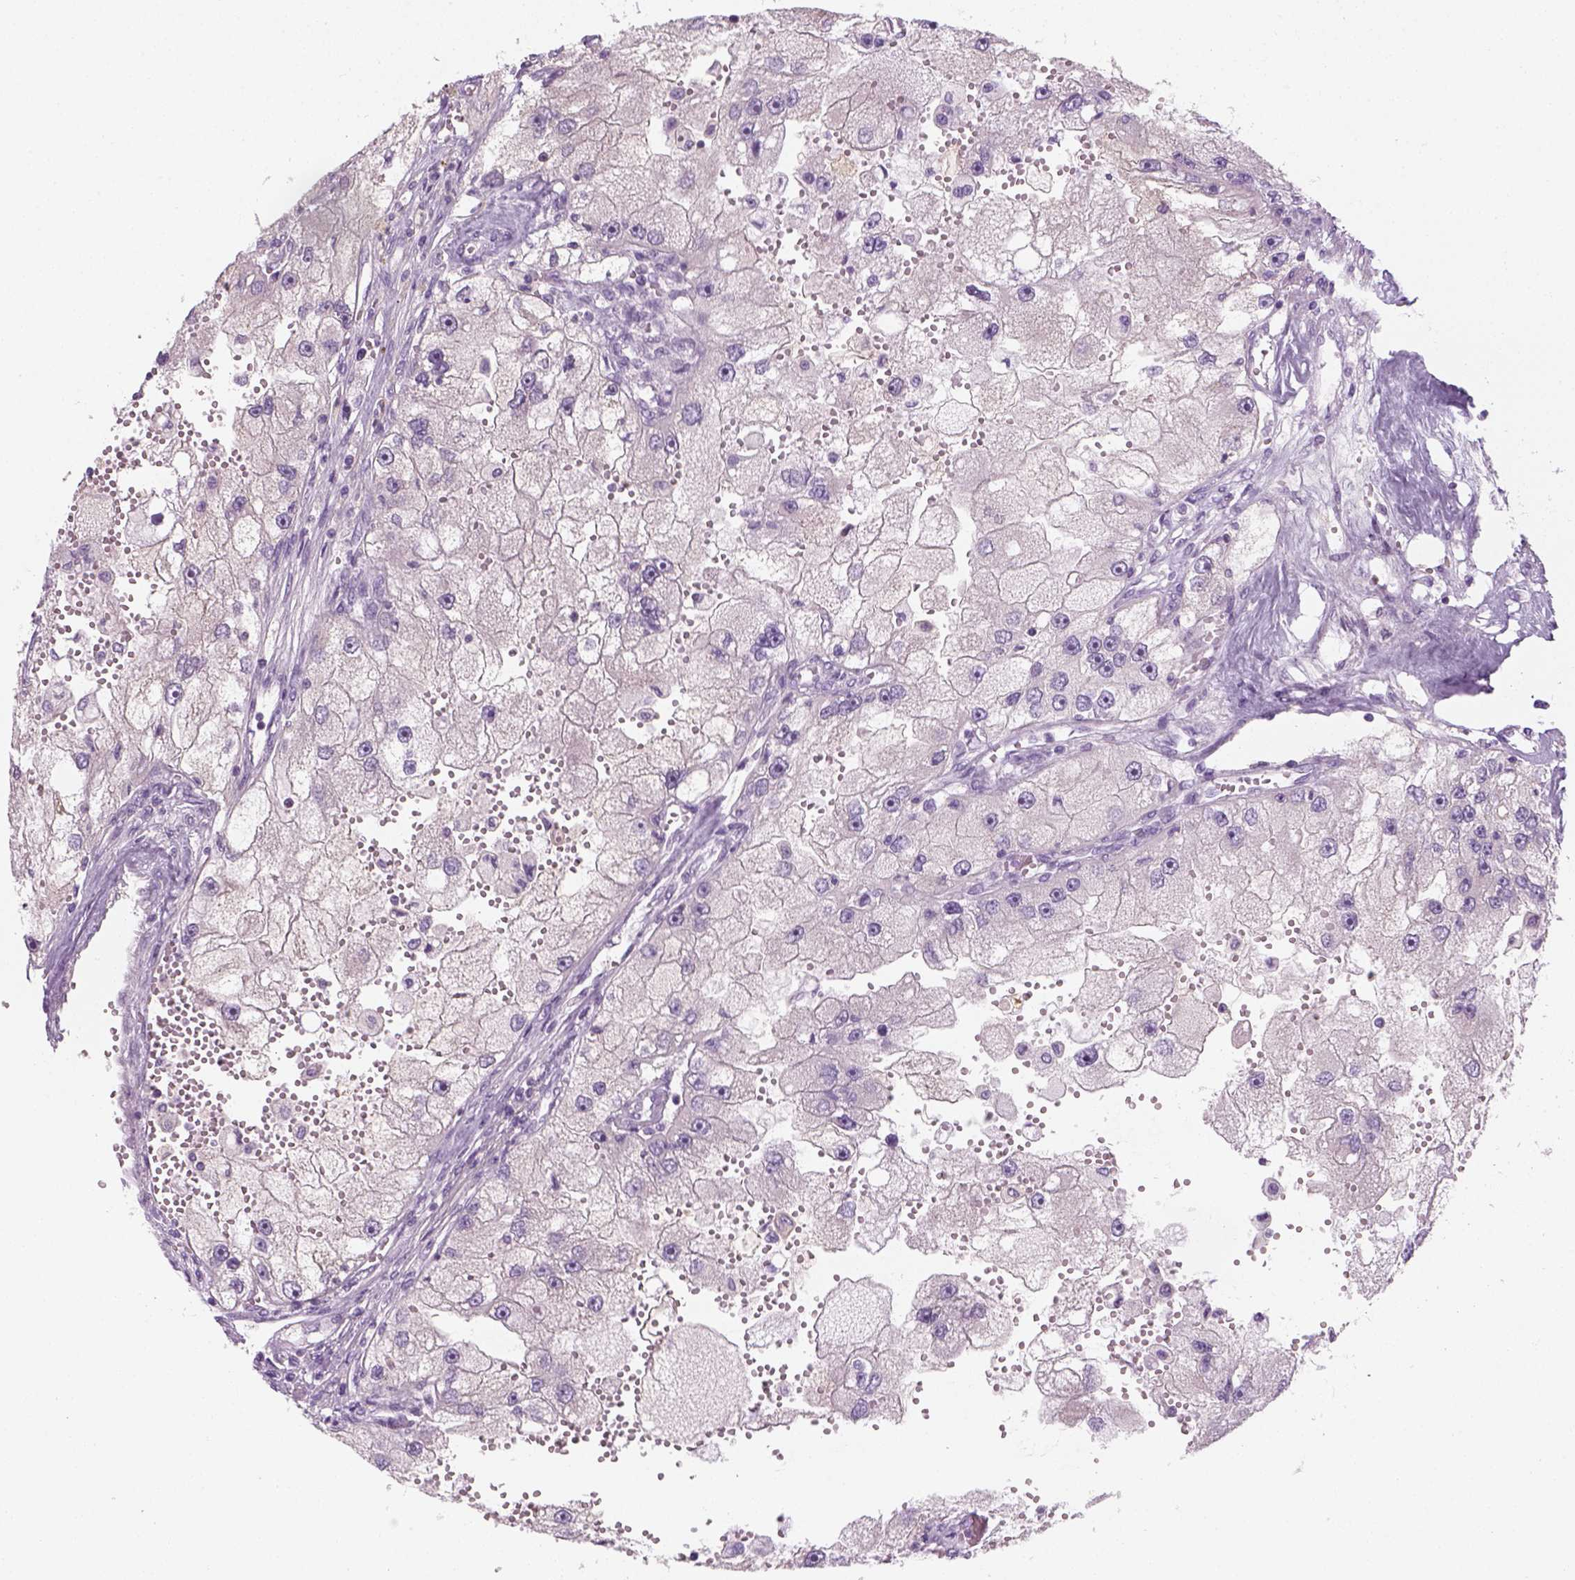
{"staining": {"intensity": "negative", "quantity": "none", "location": "none"}, "tissue": "renal cancer", "cell_type": "Tumor cells", "image_type": "cancer", "snomed": [{"axis": "morphology", "description": "Adenocarcinoma, NOS"}, {"axis": "topography", "description": "Kidney"}], "caption": "There is no significant expression in tumor cells of adenocarcinoma (renal). Brightfield microscopy of immunohistochemistry stained with DAB (brown) and hematoxylin (blue), captured at high magnification.", "gene": "EPHB1", "patient": {"sex": "male", "age": 63}}